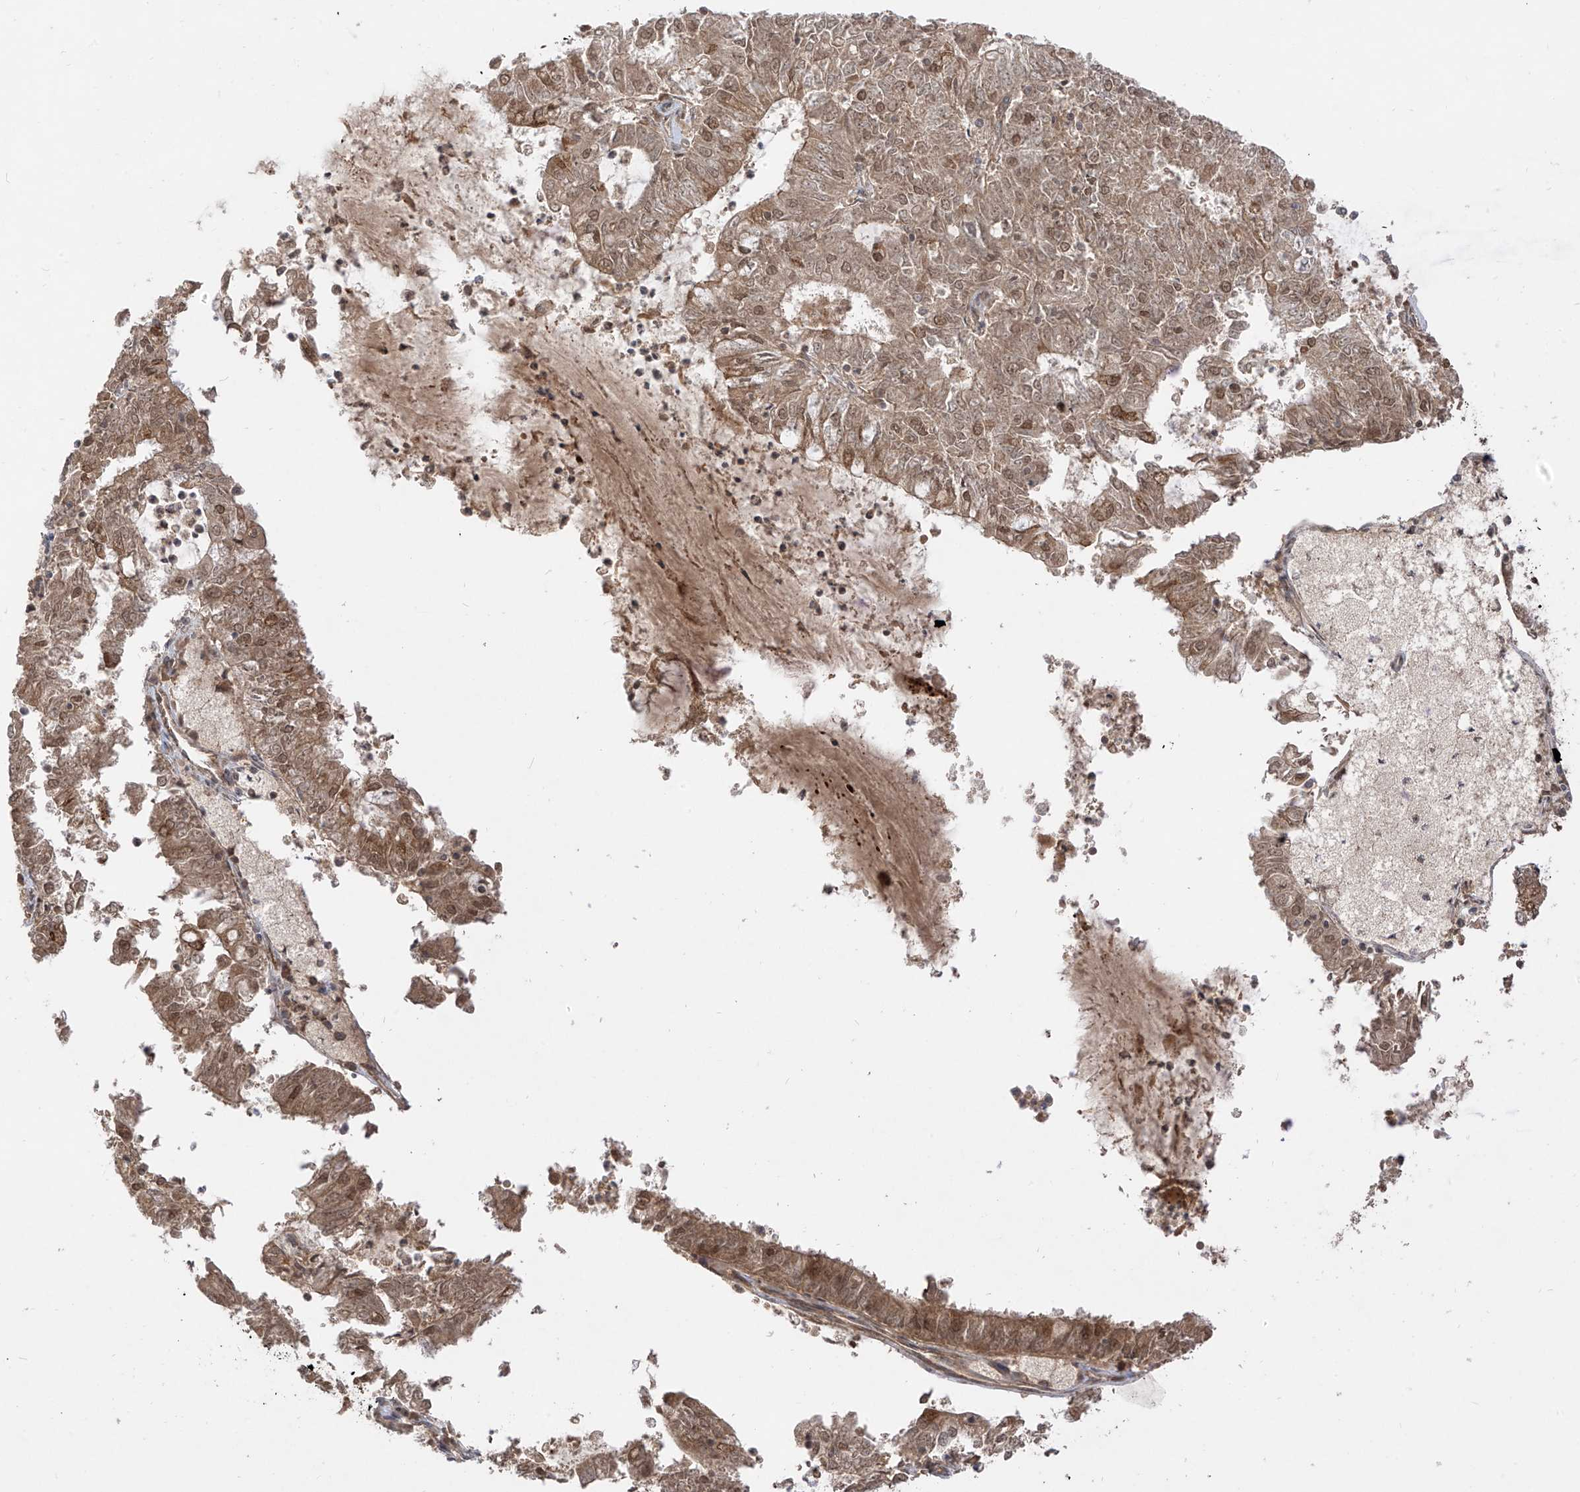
{"staining": {"intensity": "moderate", "quantity": ">75%", "location": "cytoplasmic/membranous,nuclear"}, "tissue": "endometrial cancer", "cell_type": "Tumor cells", "image_type": "cancer", "snomed": [{"axis": "morphology", "description": "Adenocarcinoma, NOS"}, {"axis": "topography", "description": "Endometrium"}], "caption": "Immunohistochemical staining of human endometrial cancer exhibits medium levels of moderate cytoplasmic/membranous and nuclear protein expression in approximately >75% of tumor cells.", "gene": "LCOR", "patient": {"sex": "female", "age": 57}}